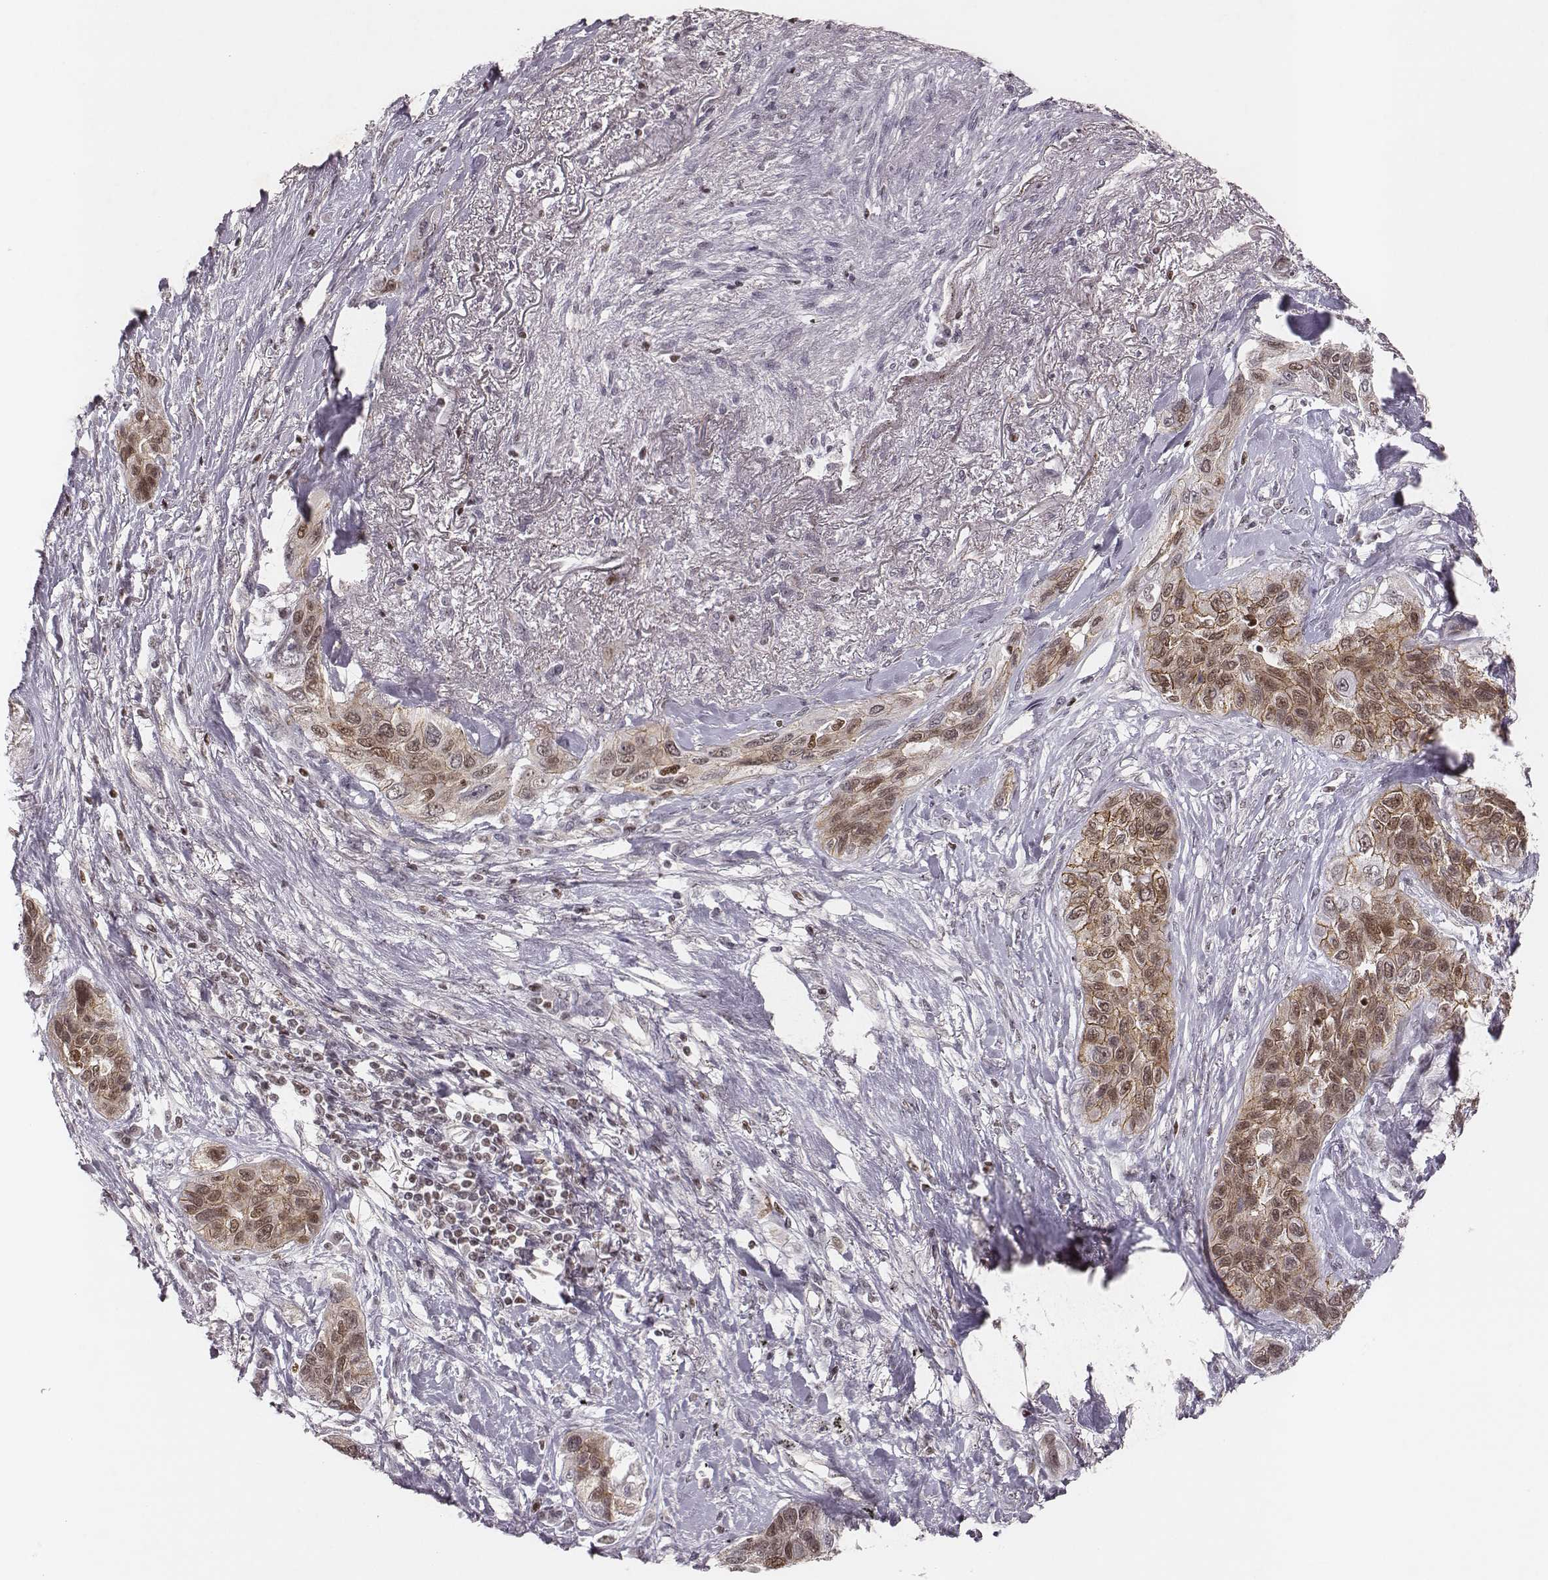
{"staining": {"intensity": "moderate", "quantity": ">75%", "location": "cytoplasmic/membranous,nuclear"}, "tissue": "lung cancer", "cell_type": "Tumor cells", "image_type": "cancer", "snomed": [{"axis": "morphology", "description": "Squamous cell carcinoma, NOS"}, {"axis": "topography", "description": "Lung"}], "caption": "Lung cancer stained for a protein shows moderate cytoplasmic/membranous and nuclear positivity in tumor cells.", "gene": "WDR59", "patient": {"sex": "female", "age": 70}}